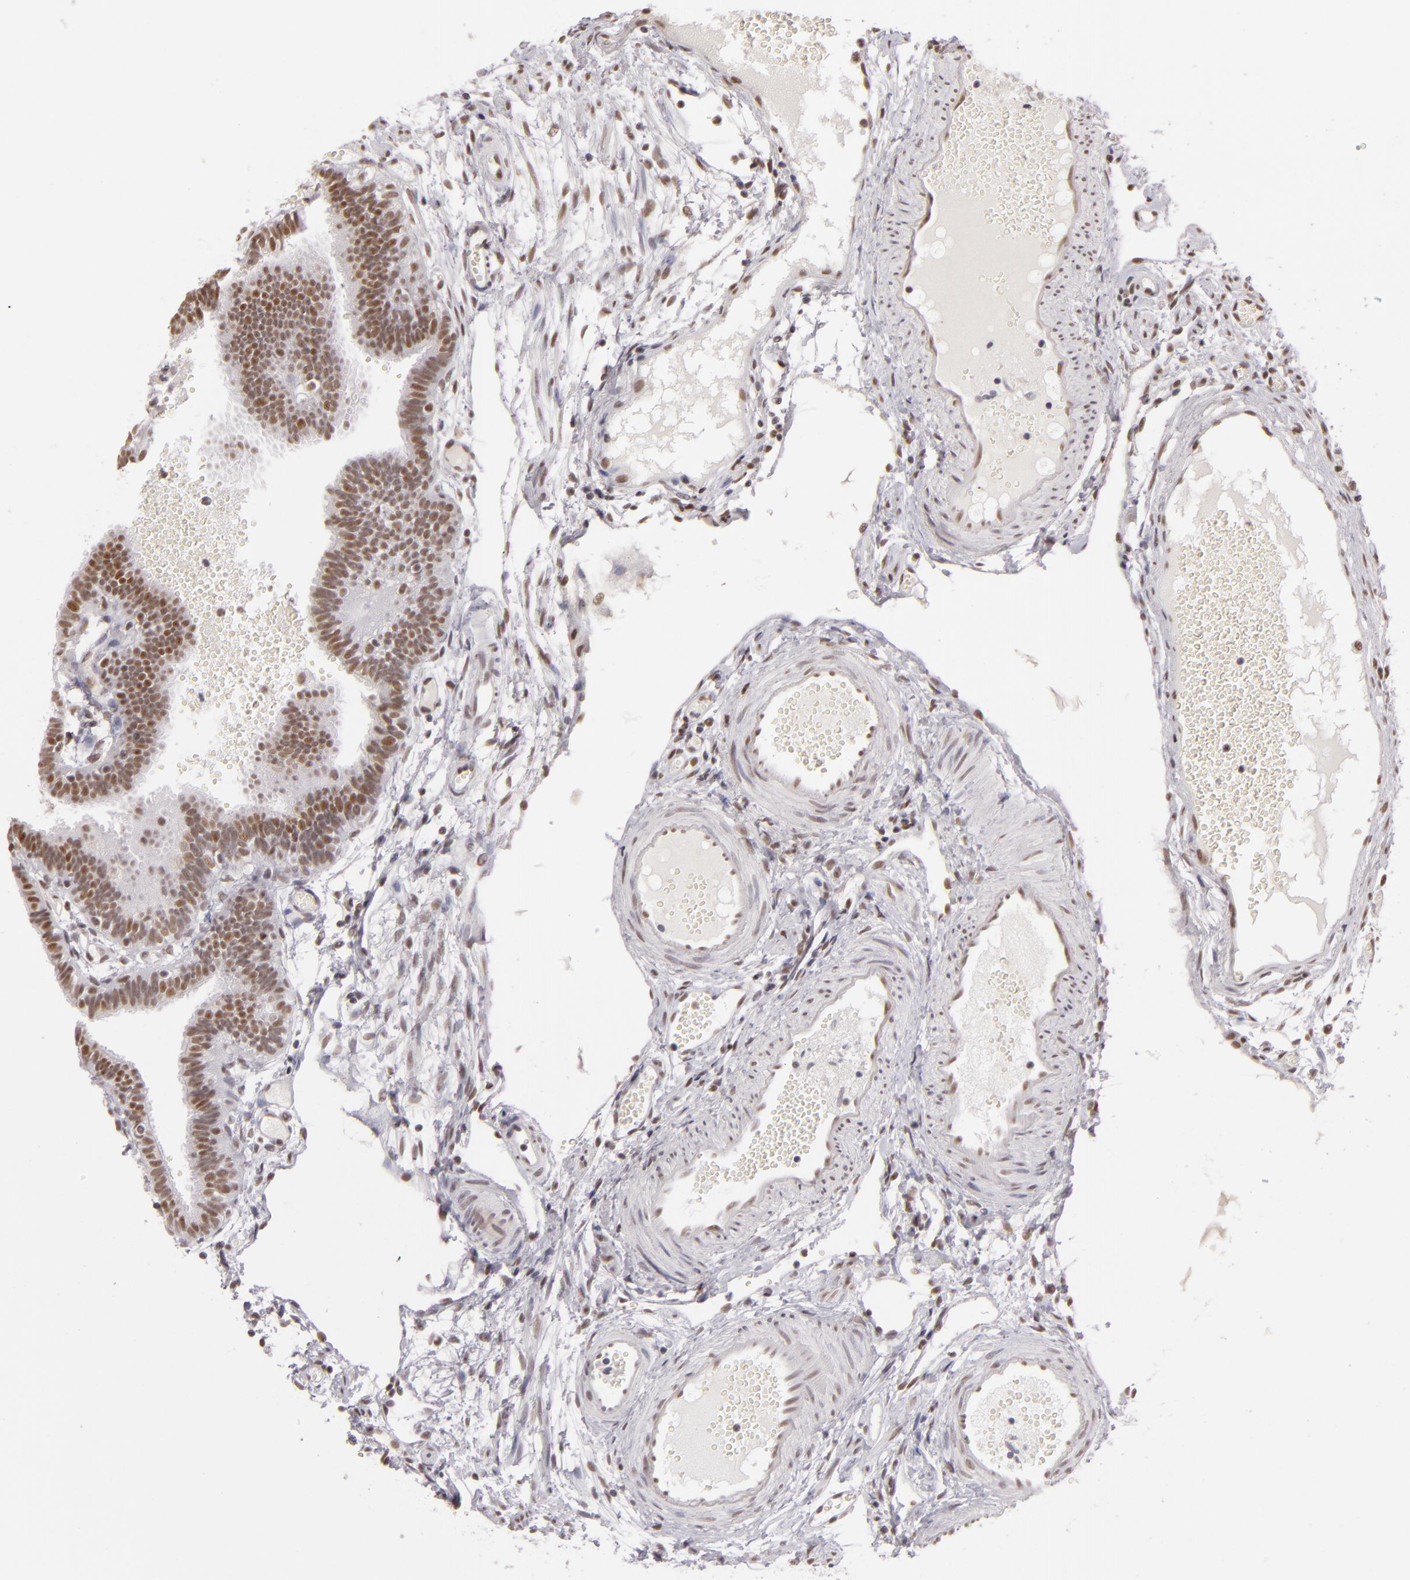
{"staining": {"intensity": "moderate", "quantity": ">75%", "location": "nuclear"}, "tissue": "fallopian tube", "cell_type": "Glandular cells", "image_type": "normal", "snomed": [{"axis": "morphology", "description": "Normal tissue, NOS"}, {"axis": "topography", "description": "Fallopian tube"}], "caption": "A medium amount of moderate nuclear positivity is identified in about >75% of glandular cells in benign fallopian tube. (DAB (3,3'-diaminobenzidine) = brown stain, brightfield microscopy at high magnification).", "gene": "INTS6", "patient": {"sex": "female", "age": 29}}